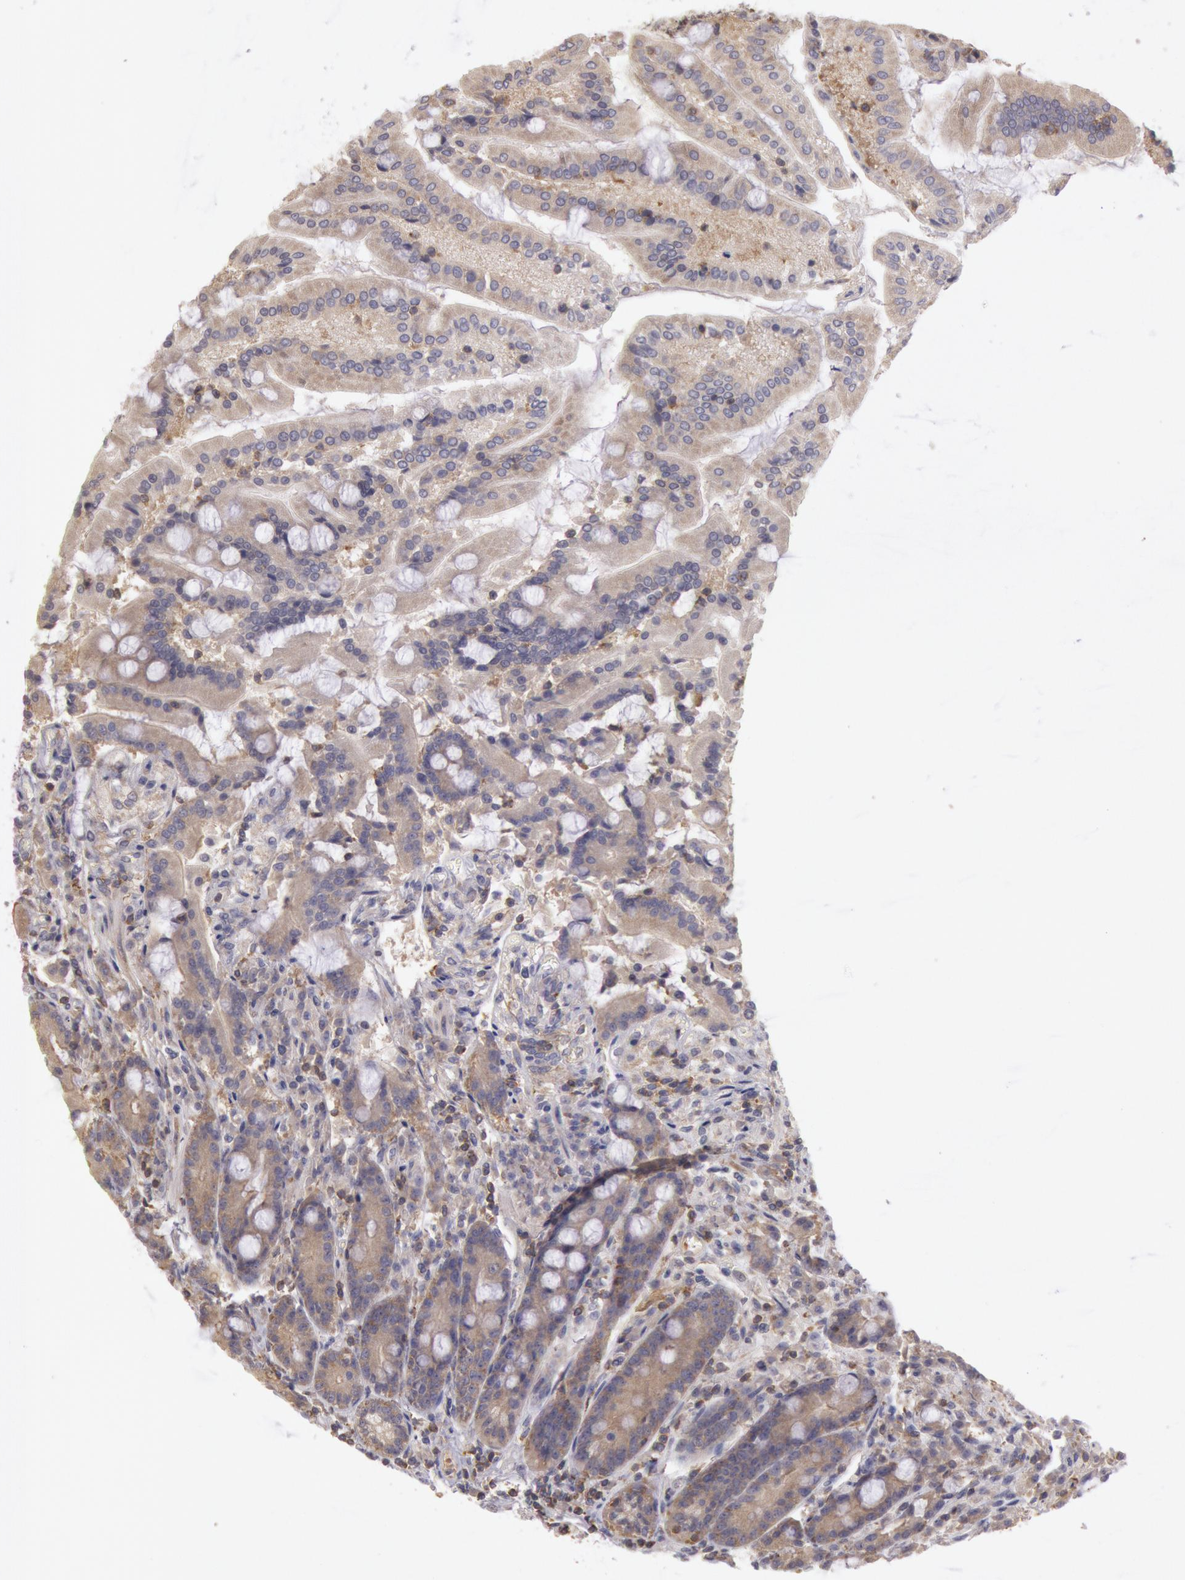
{"staining": {"intensity": "moderate", "quantity": ">75%", "location": "cytoplasmic/membranous"}, "tissue": "duodenum", "cell_type": "Glandular cells", "image_type": "normal", "snomed": [{"axis": "morphology", "description": "Normal tissue, NOS"}, {"axis": "topography", "description": "Duodenum"}], "caption": "Brown immunohistochemical staining in normal duodenum displays moderate cytoplasmic/membranous staining in about >75% of glandular cells. (IHC, brightfield microscopy, high magnification).", "gene": "NMT2", "patient": {"sex": "female", "age": 64}}